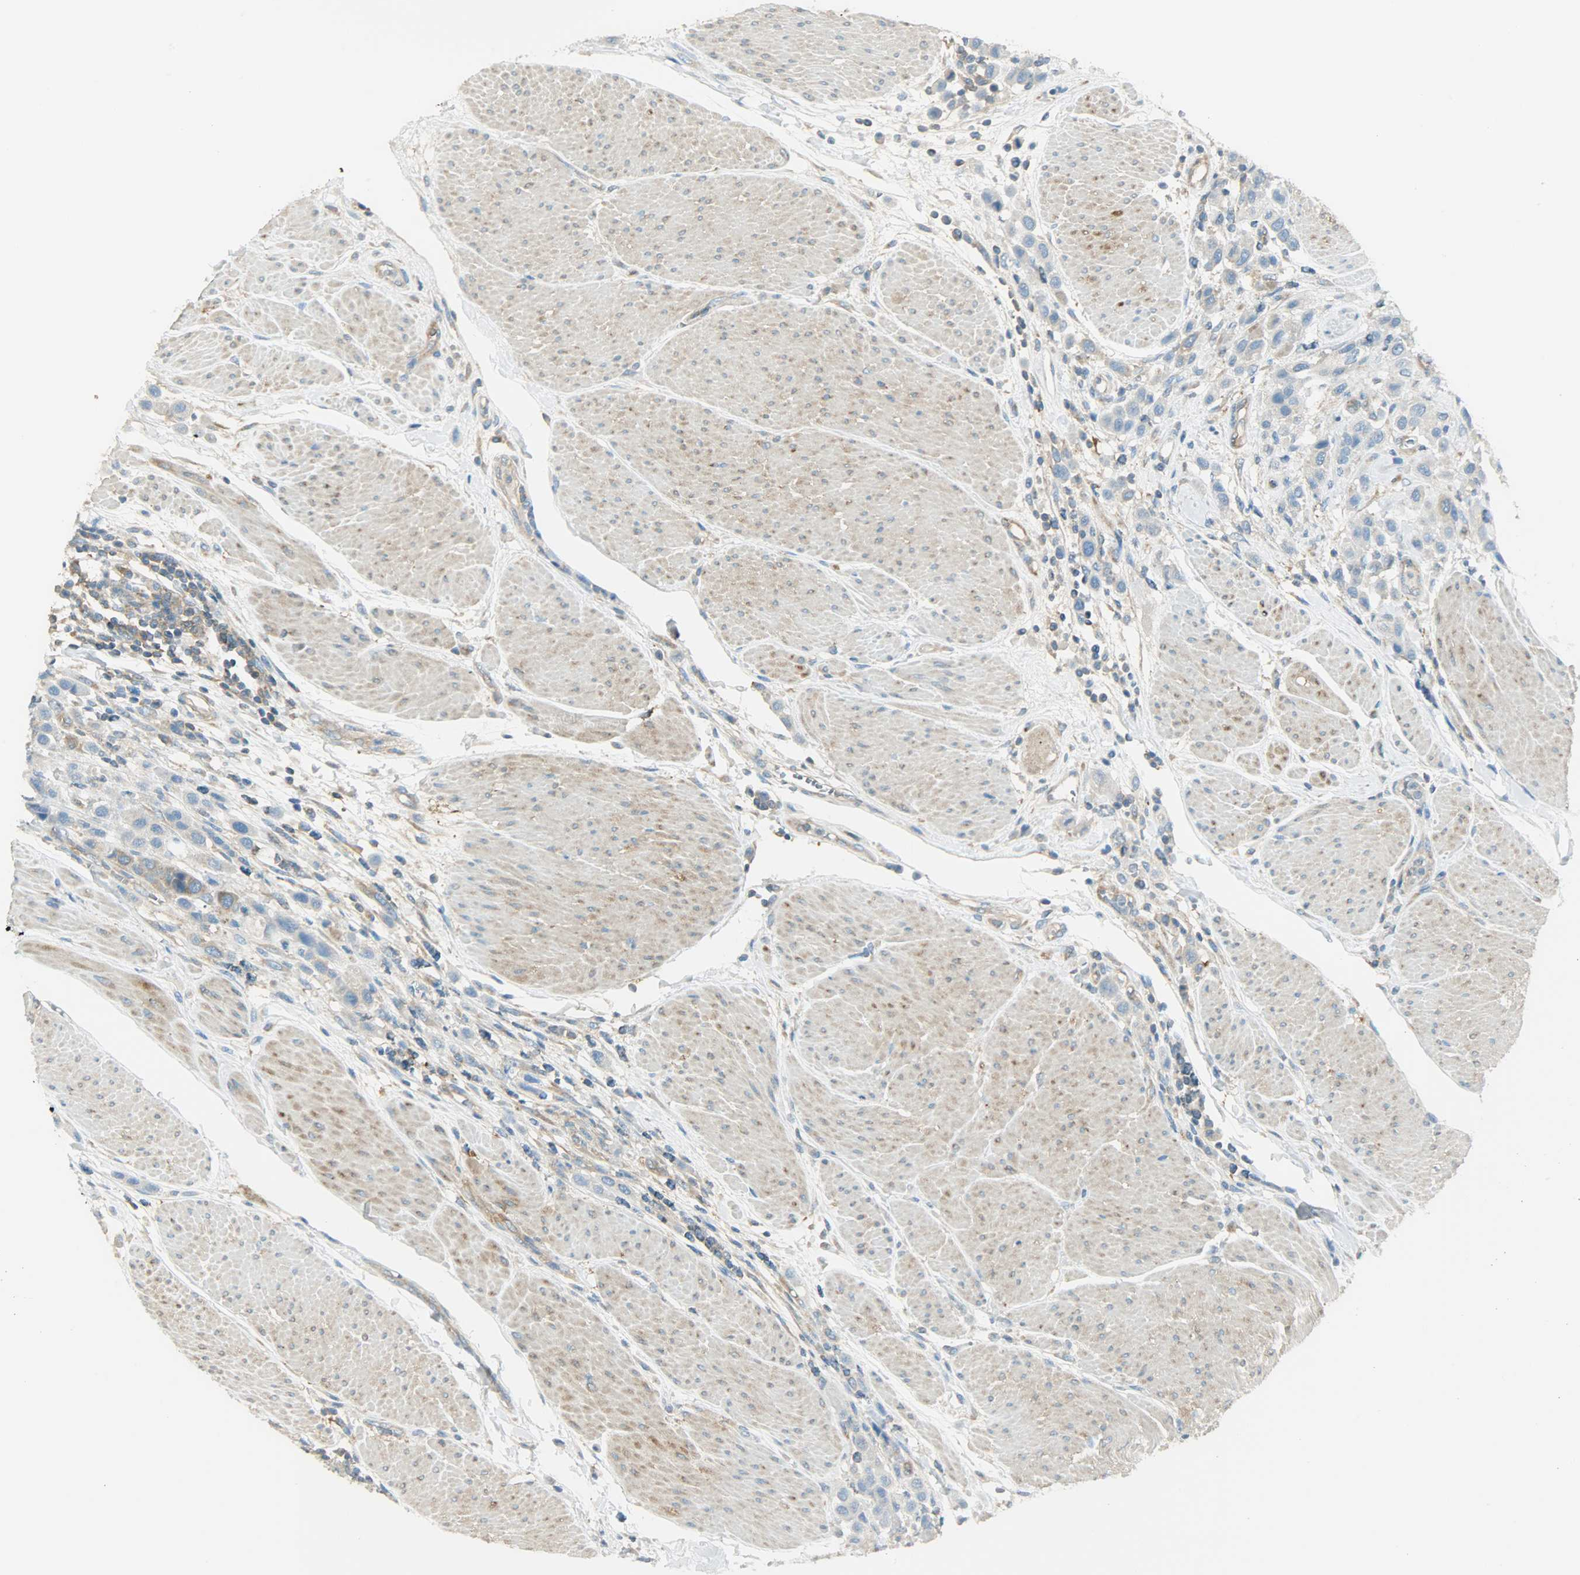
{"staining": {"intensity": "weak", "quantity": "<25%", "location": "cytoplasmic/membranous"}, "tissue": "urothelial cancer", "cell_type": "Tumor cells", "image_type": "cancer", "snomed": [{"axis": "morphology", "description": "Urothelial carcinoma, High grade"}, {"axis": "topography", "description": "Urinary bladder"}], "caption": "Protein analysis of urothelial cancer shows no significant positivity in tumor cells.", "gene": "TSC22D2", "patient": {"sex": "male", "age": 50}}